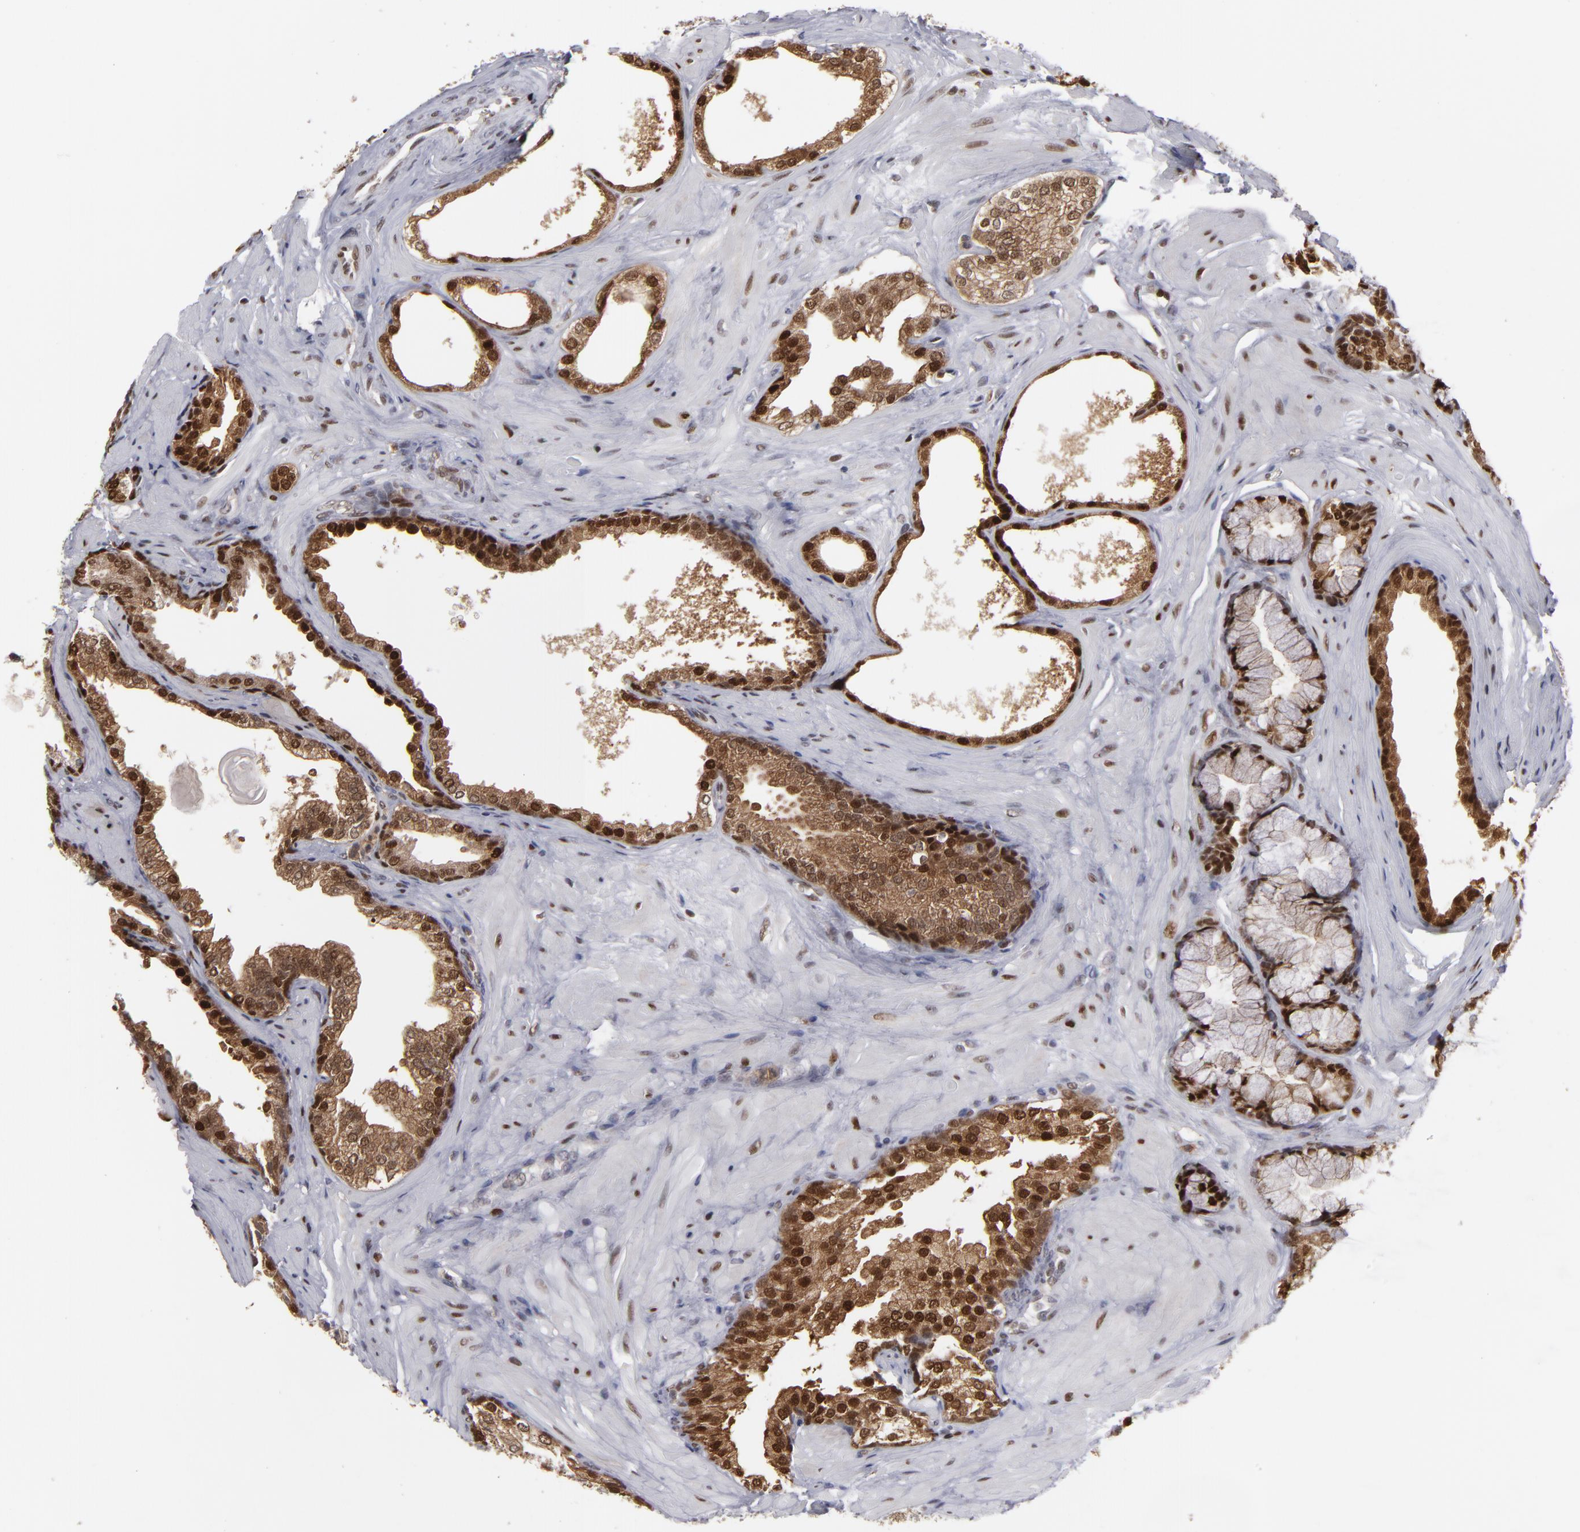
{"staining": {"intensity": "moderate", "quantity": ">75%", "location": "cytoplasmic/membranous,nuclear"}, "tissue": "prostate cancer", "cell_type": "Tumor cells", "image_type": "cancer", "snomed": [{"axis": "morphology", "description": "Adenocarcinoma, Low grade"}, {"axis": "topography", "description": "Prostate"}], "caption": "Immunohistochemistry histopathology image of human prostate cancer (low-grade adenocarcinoma) stained for a protein (brown), which shows medium levels of moderate cytoplasmic/membranous and nuclear staining in approximately >75% of tumor cells.", "gene": "GSR", "patient": {"sex": "male", "age": 69}}